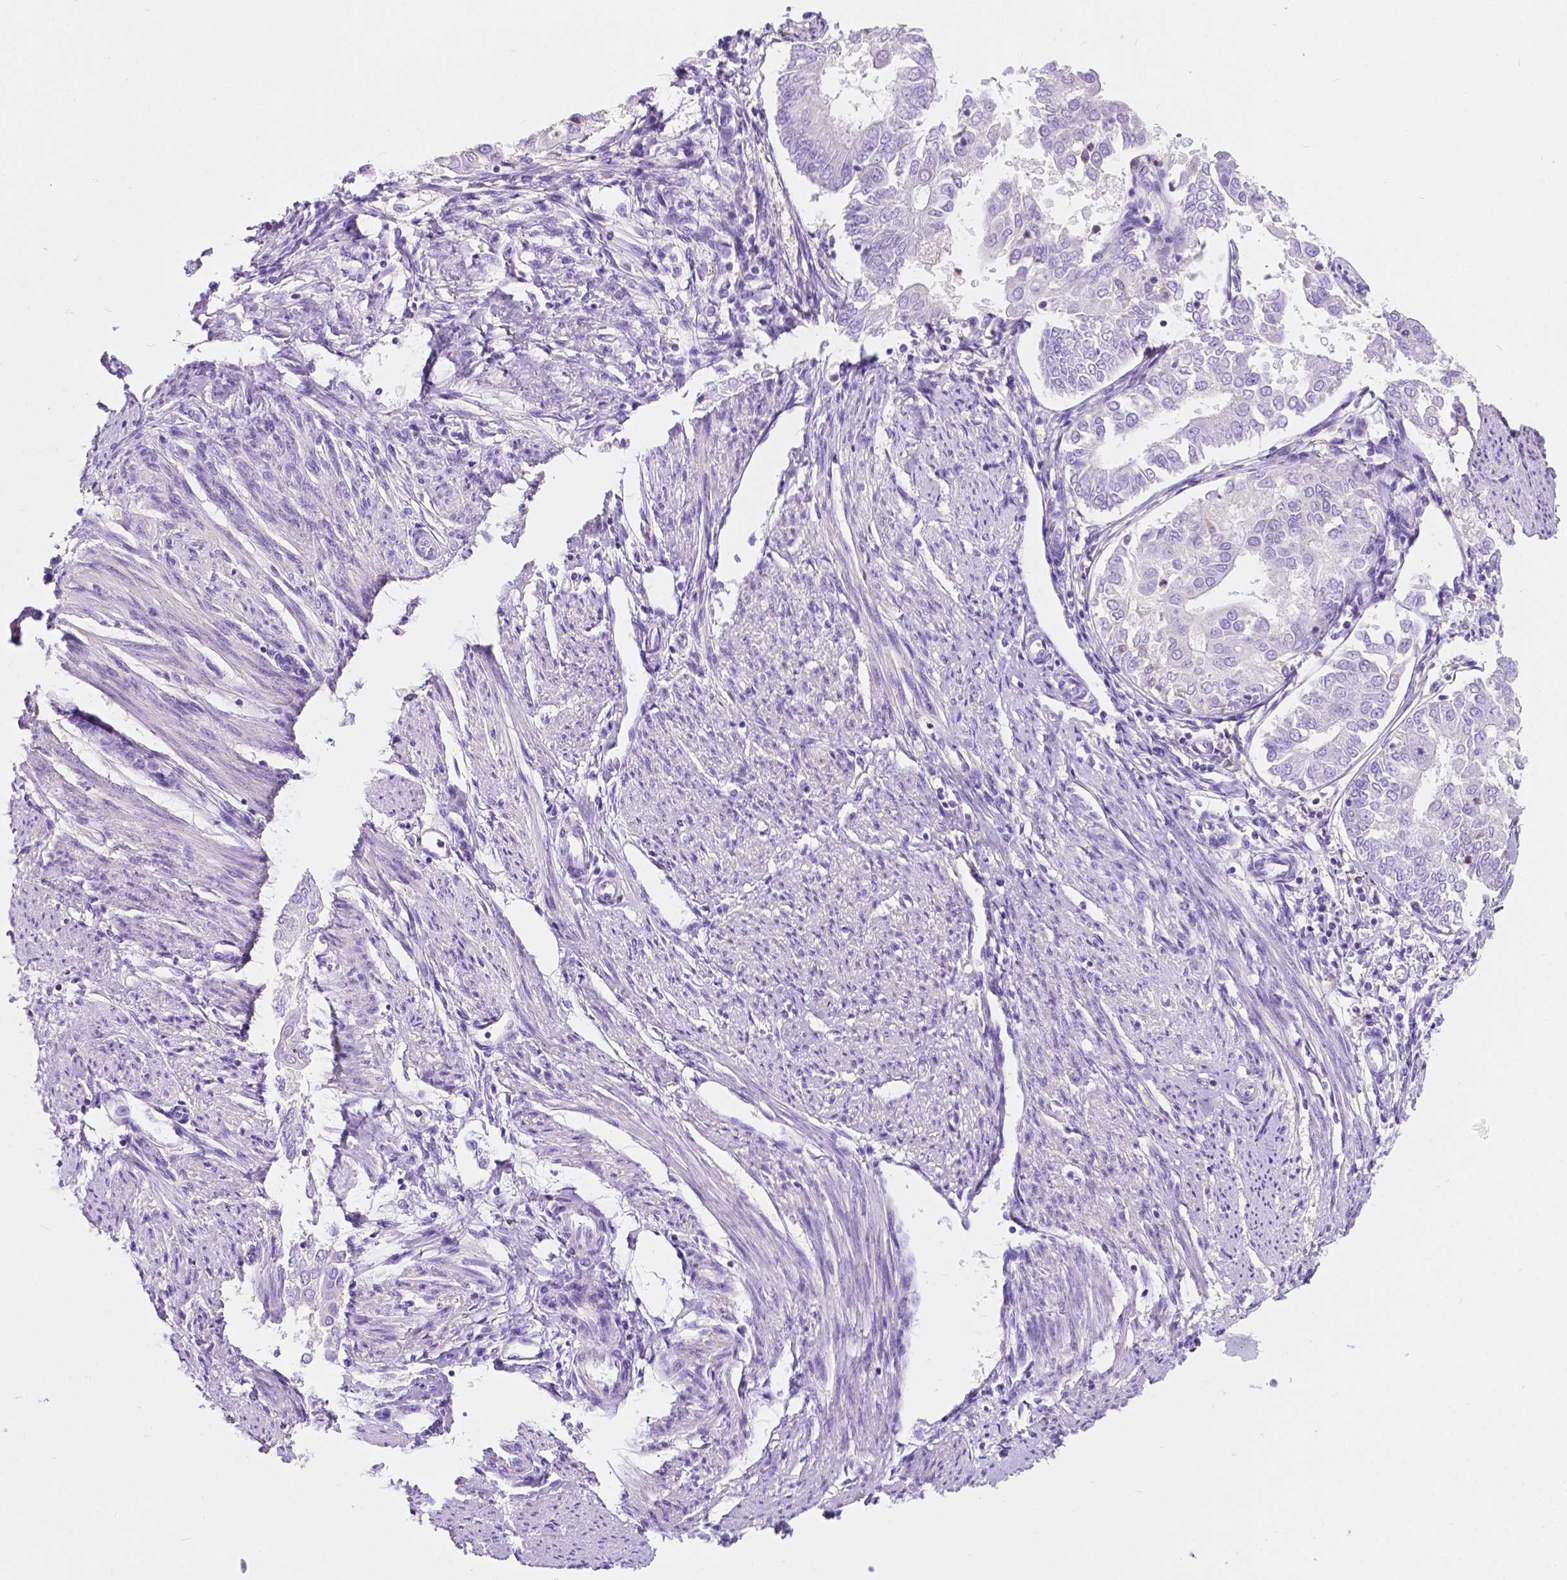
{"staining": {"intensity": "negative", "quantity": "none", "location": "none"}, "tissue": "endometrial cancer", "cell_type": "Tumor cells", "image_type": "cancer", "snomed": [{"axis": "morphology", "description": "Adenocarcinoma, NOS"}, {"axis": "topography", "description": "Endometrium"}], "caption": "Image shows no significant protein positivity in tumor cells of adenocarcinoma (endometrial).", "gene": "GNAO1", "patient": {"sex": "female", "age": 68}}